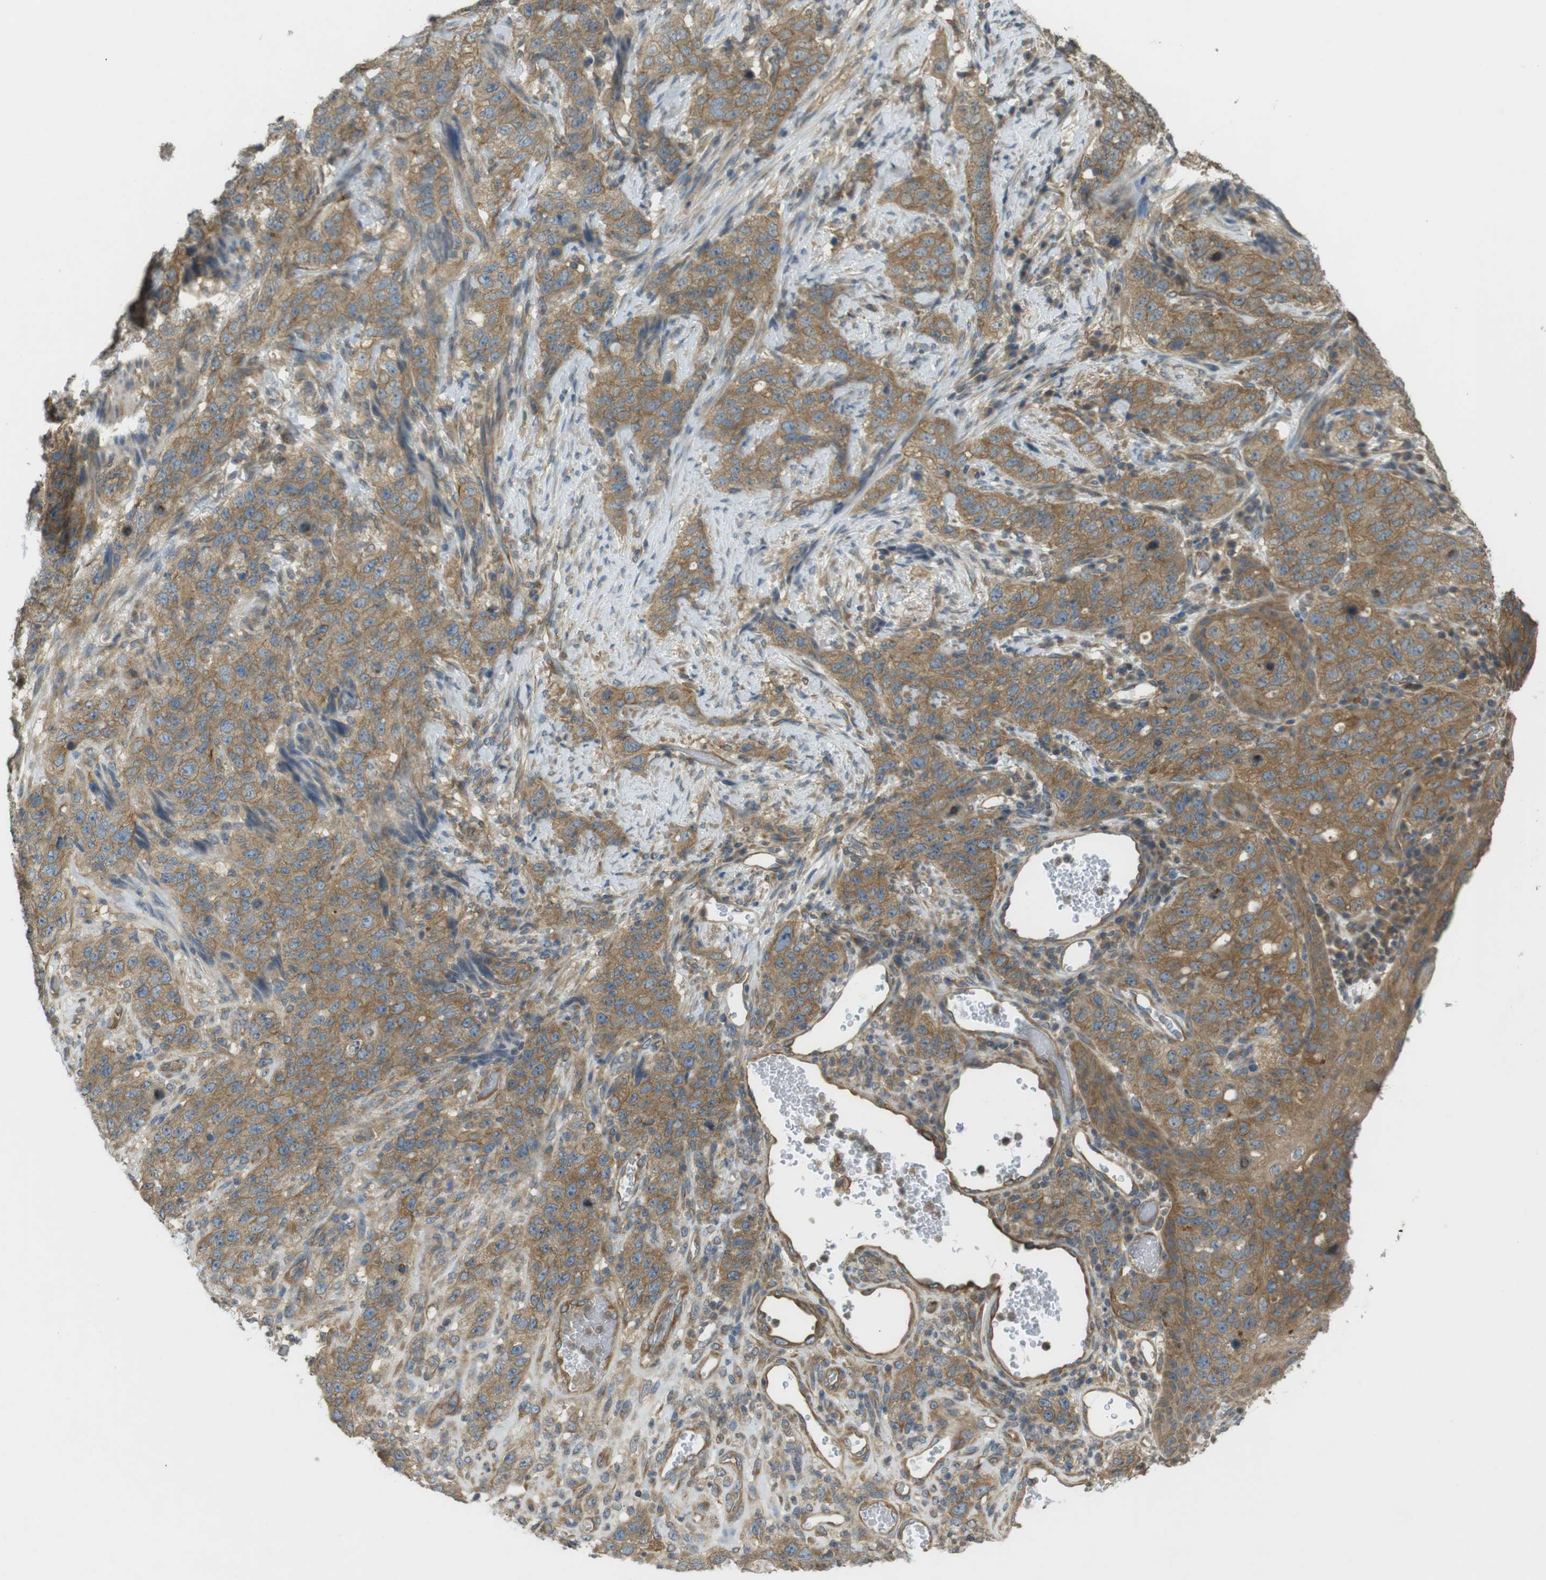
{"staining": {"intensity": "moderate", "quantity": ">75%", "location": "cytoplasmic/membranous"}, "tissue": "stomach cancer", "cell_type": "Tumor cells", "image_type": "cancer", "snomed": [{"axis": "morphology", "description": "Adenocarcinoma, NOS"}, {"axis": "topography", "description": "Stomach"}], "caption": "IHC micrograph of human adenocarcinoma (stomach) stained for a protein (brown), which shows medium levels of moderate cytoplasmic/membranous staining in about >75% of tumor cells.", "gene": "KIF5B", "patient": {"sex": "male", "age": 48}}